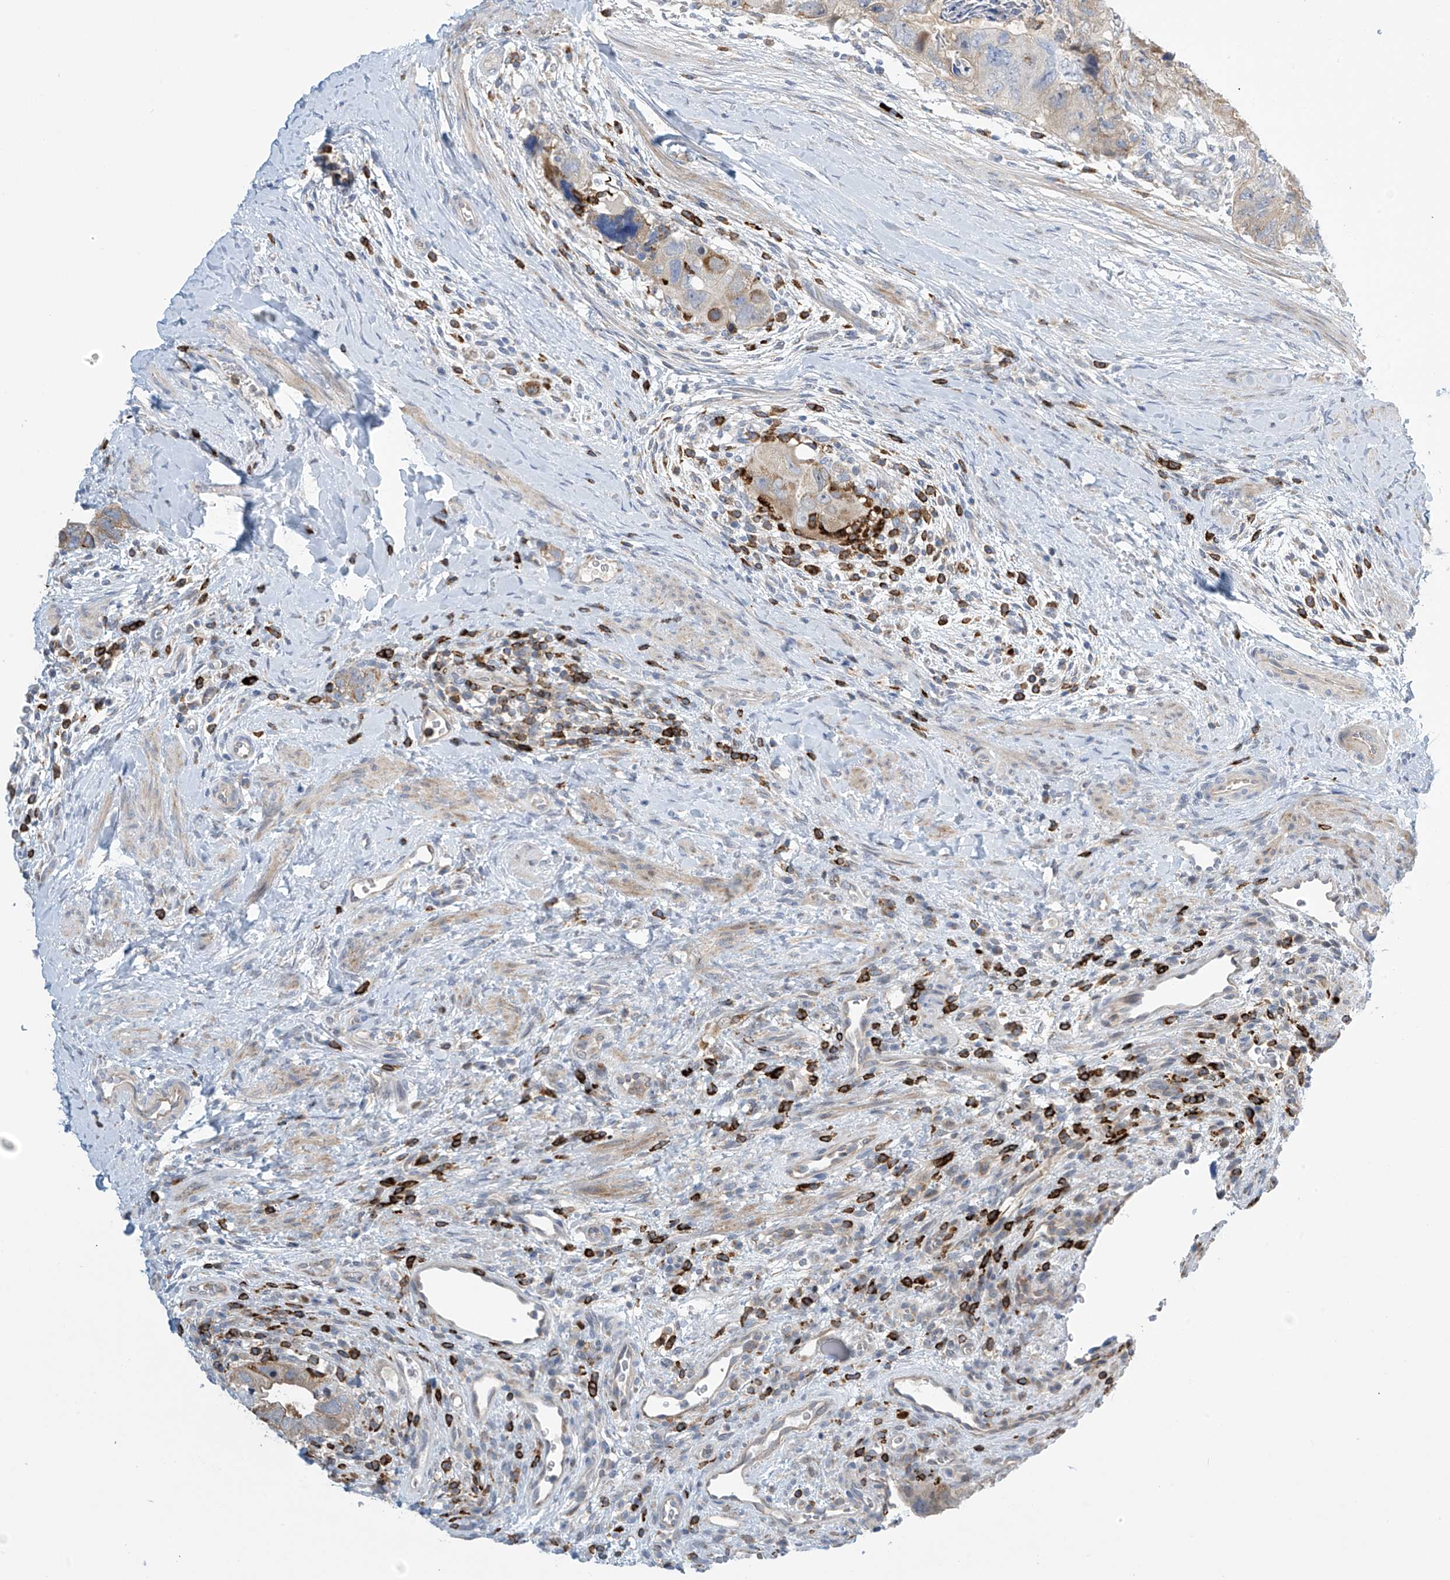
{"staining": {"intensity": "moderate", "quantity": "25%-75%", "location": "cytoplasmic/membranous"}, "tissue": "colorectal cancer", "cell_type": "Tumor cells", "image_type": "cancer", "snomed": [{"axis": "morphology", "description": "Adenocarcinoma, NOS"}, {"axis": "topography", "description": "Rectum"}], "caption": "Moderate cytoplasmic/membranous expression for a protein is seen in about 25%-75% of tumor cells of colorectal adenocarcinoma using immunohistochemistry (IHC).", "gene": "IBA57", "patient": {"sex": "male", "age": 59}}